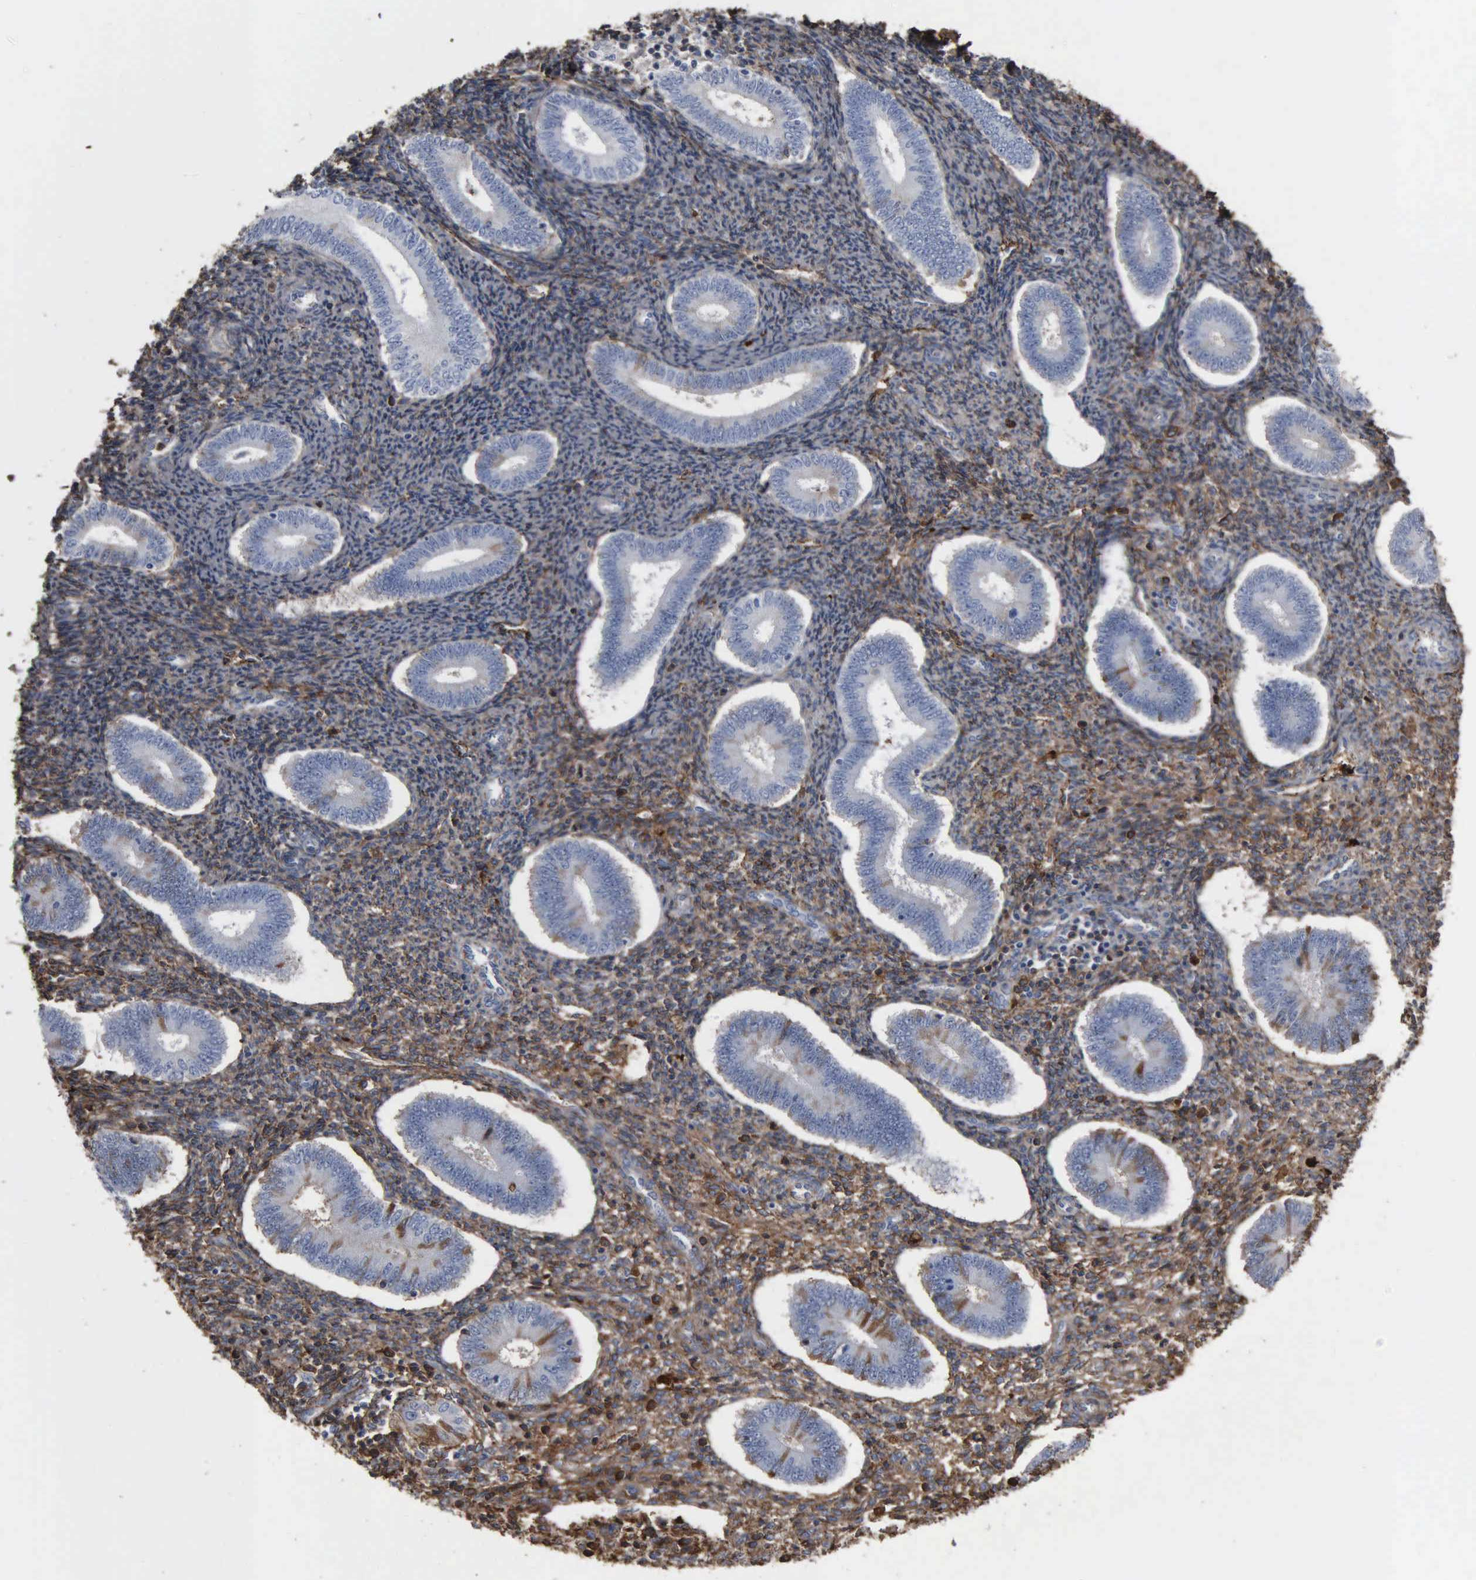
{"staining": {"intensity": "moderate", "quantity": ">75%", "location": "cytoplasmic/membranous"}, "tissue": "endometrium", "cell_type": "Cells in endometrial stroma", "image_type": "normal", "snomed": [{"axis": "morphology", "description": "Normal tissue, NOS"}, {"axis": "topography", "description": "Endometrium"}], "caption": "Normal endometrium reveals moderate cytoplasmic/membranous positivity in approximately >75% of cells in endometrial stroma (Stains: DAB (3,3'-diaminobenzidine) in brown, nuclei in blue, Microscopy: brightfield microscopy at high magnification)..", "gene": "FN1", "patient": {"sex": "female", "age": 35}}